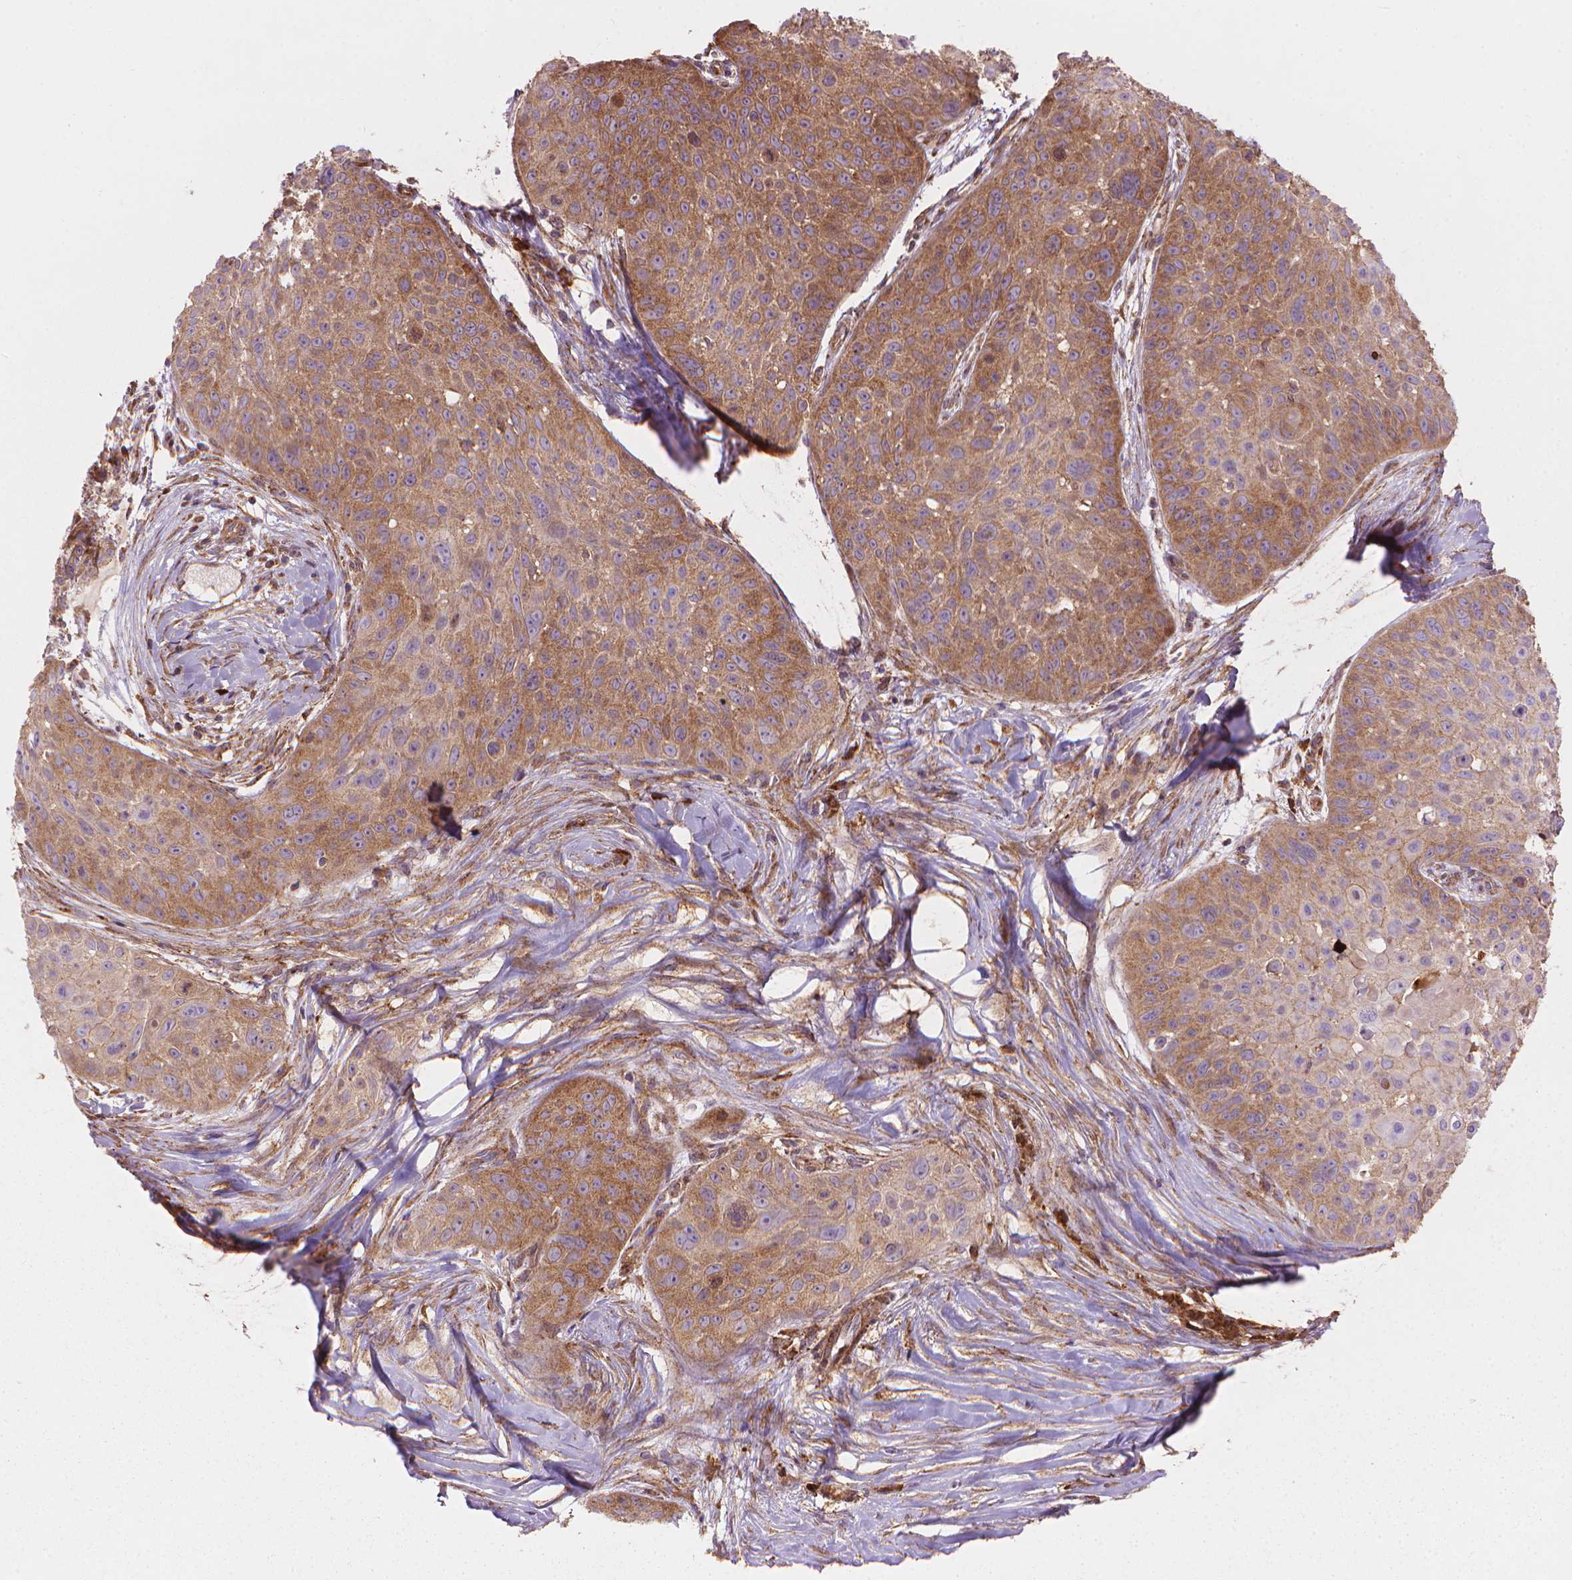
{"staining": {"intensity": "weak", "quantity": ">75%", "location": "cytoplasmic/membranous"}, "tissue": "skin cancer", "cell_type": "Tumor cells", "image_type": "cancer", "snomed": [{"axis": "morphology", "description": "Squamous cell carcinoma, NOS"}, {"axis": "topography", "description": "Skin"}, {"axis": "topography", "description": "Anal"}], "caption": "Weak cytoplasmic/membranous staining for a protein is appreciated in approximately >75% of tumor cells of squamous cell carcinoma (skin) using immunohistochemistry (IHC).", "gene": "VARS2", "patient": {"sex": "female", "age": 75}}